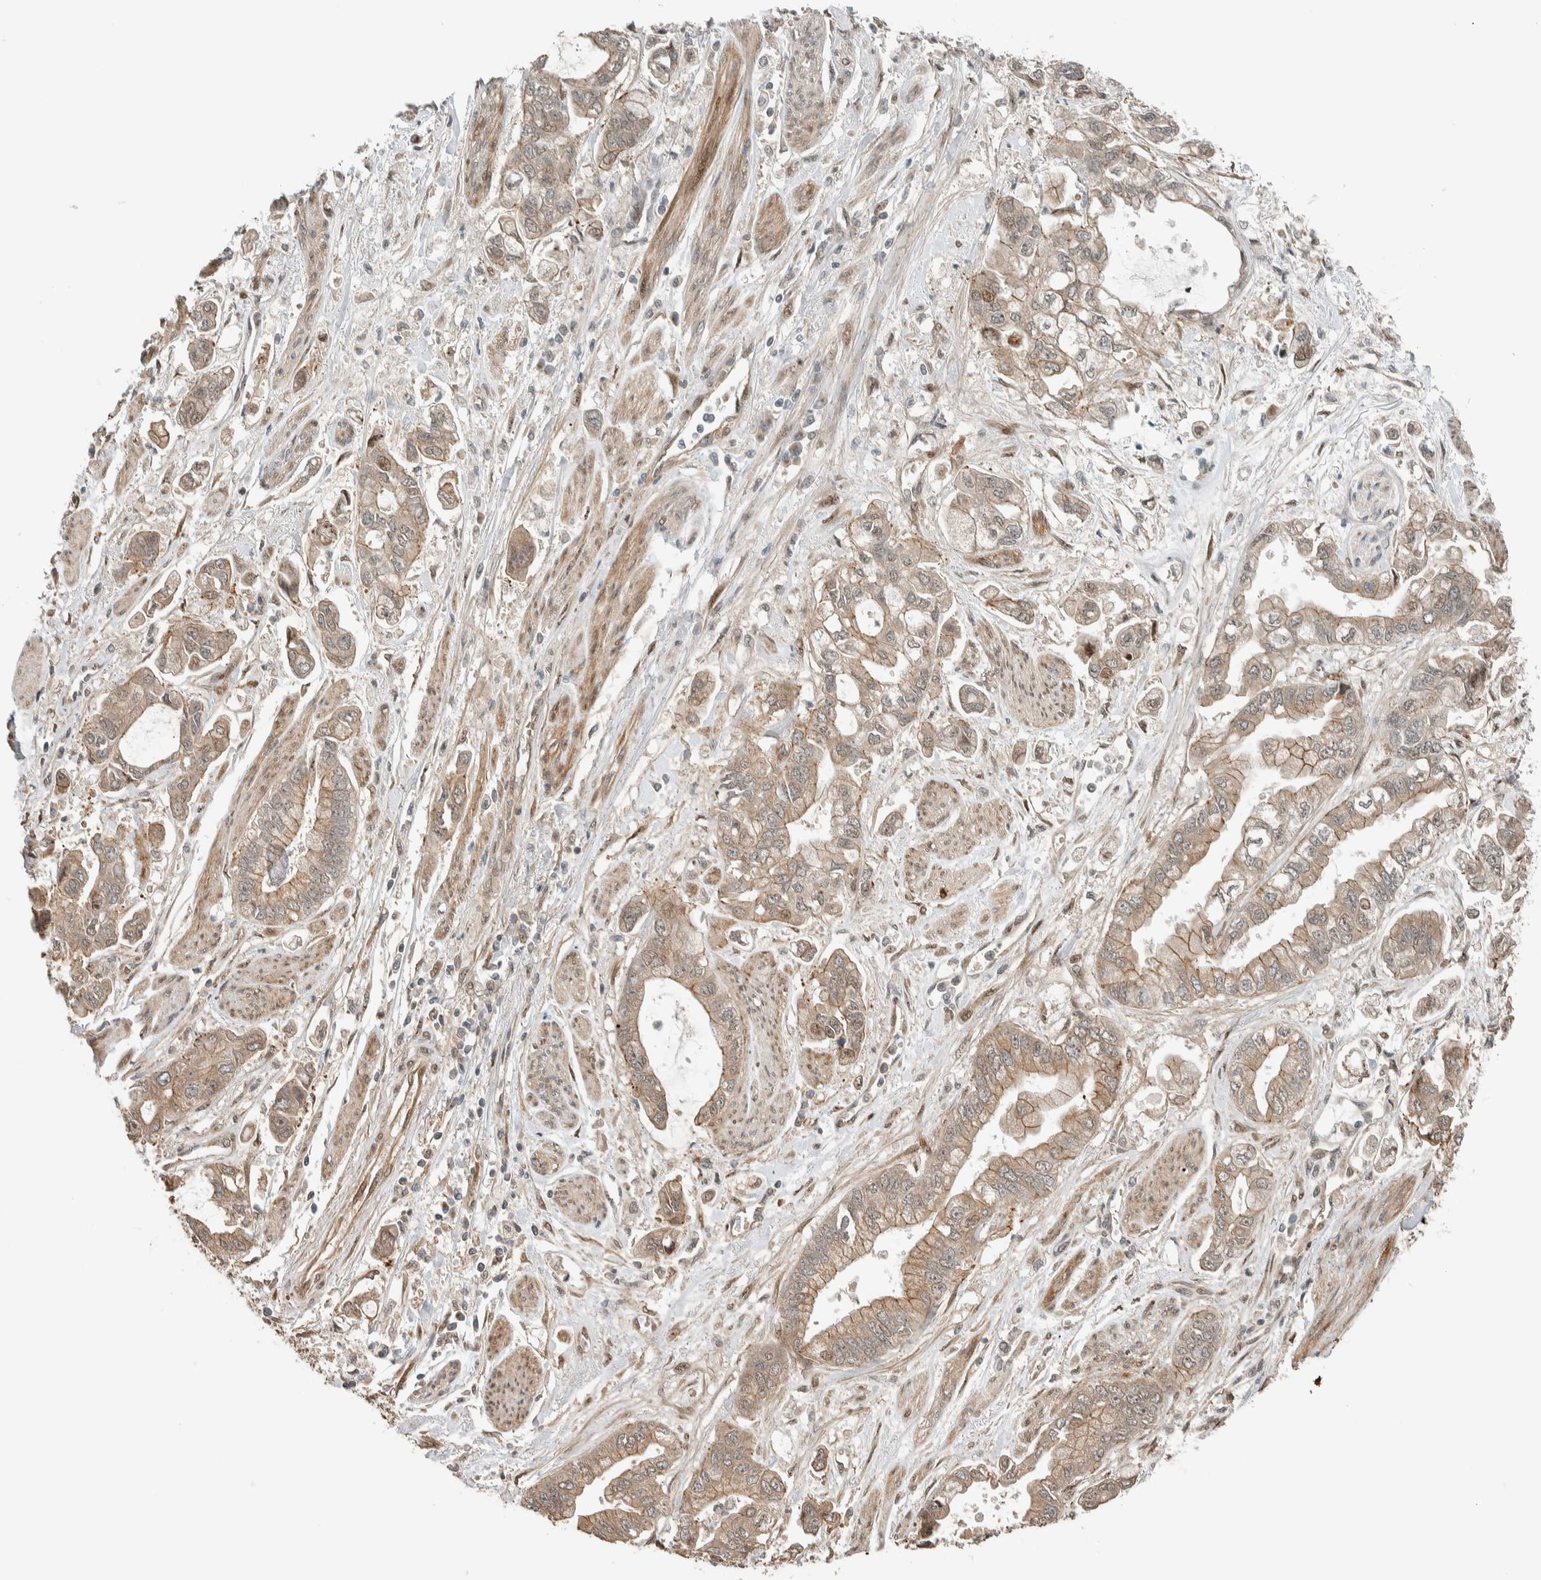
{"staining": {"intensity": "moderate", "quantity": ">75%", "location": "cytoplasmic/membranous,nuclear"}, "tissue": "stomach cancer", "cell_type": "Tumor cells", "image_type": "cancer", "snomed": [{"axis": "morphology", "description": "Normal tissue, NOS"}, {"axis": "morphology", "description": "Adenocarcinoma, NOS"}, {"axis": "topography", "description": "Stomach"}], "caption": "Adenocarcinoma (stomach) stained with a brown dye demonstrates moderate cytoplasmic/membranous and nuclear positive staining in about >75% of tumor cells.", "gene": "STXBP4", "patient": {"sex": "male", "age": 62}}